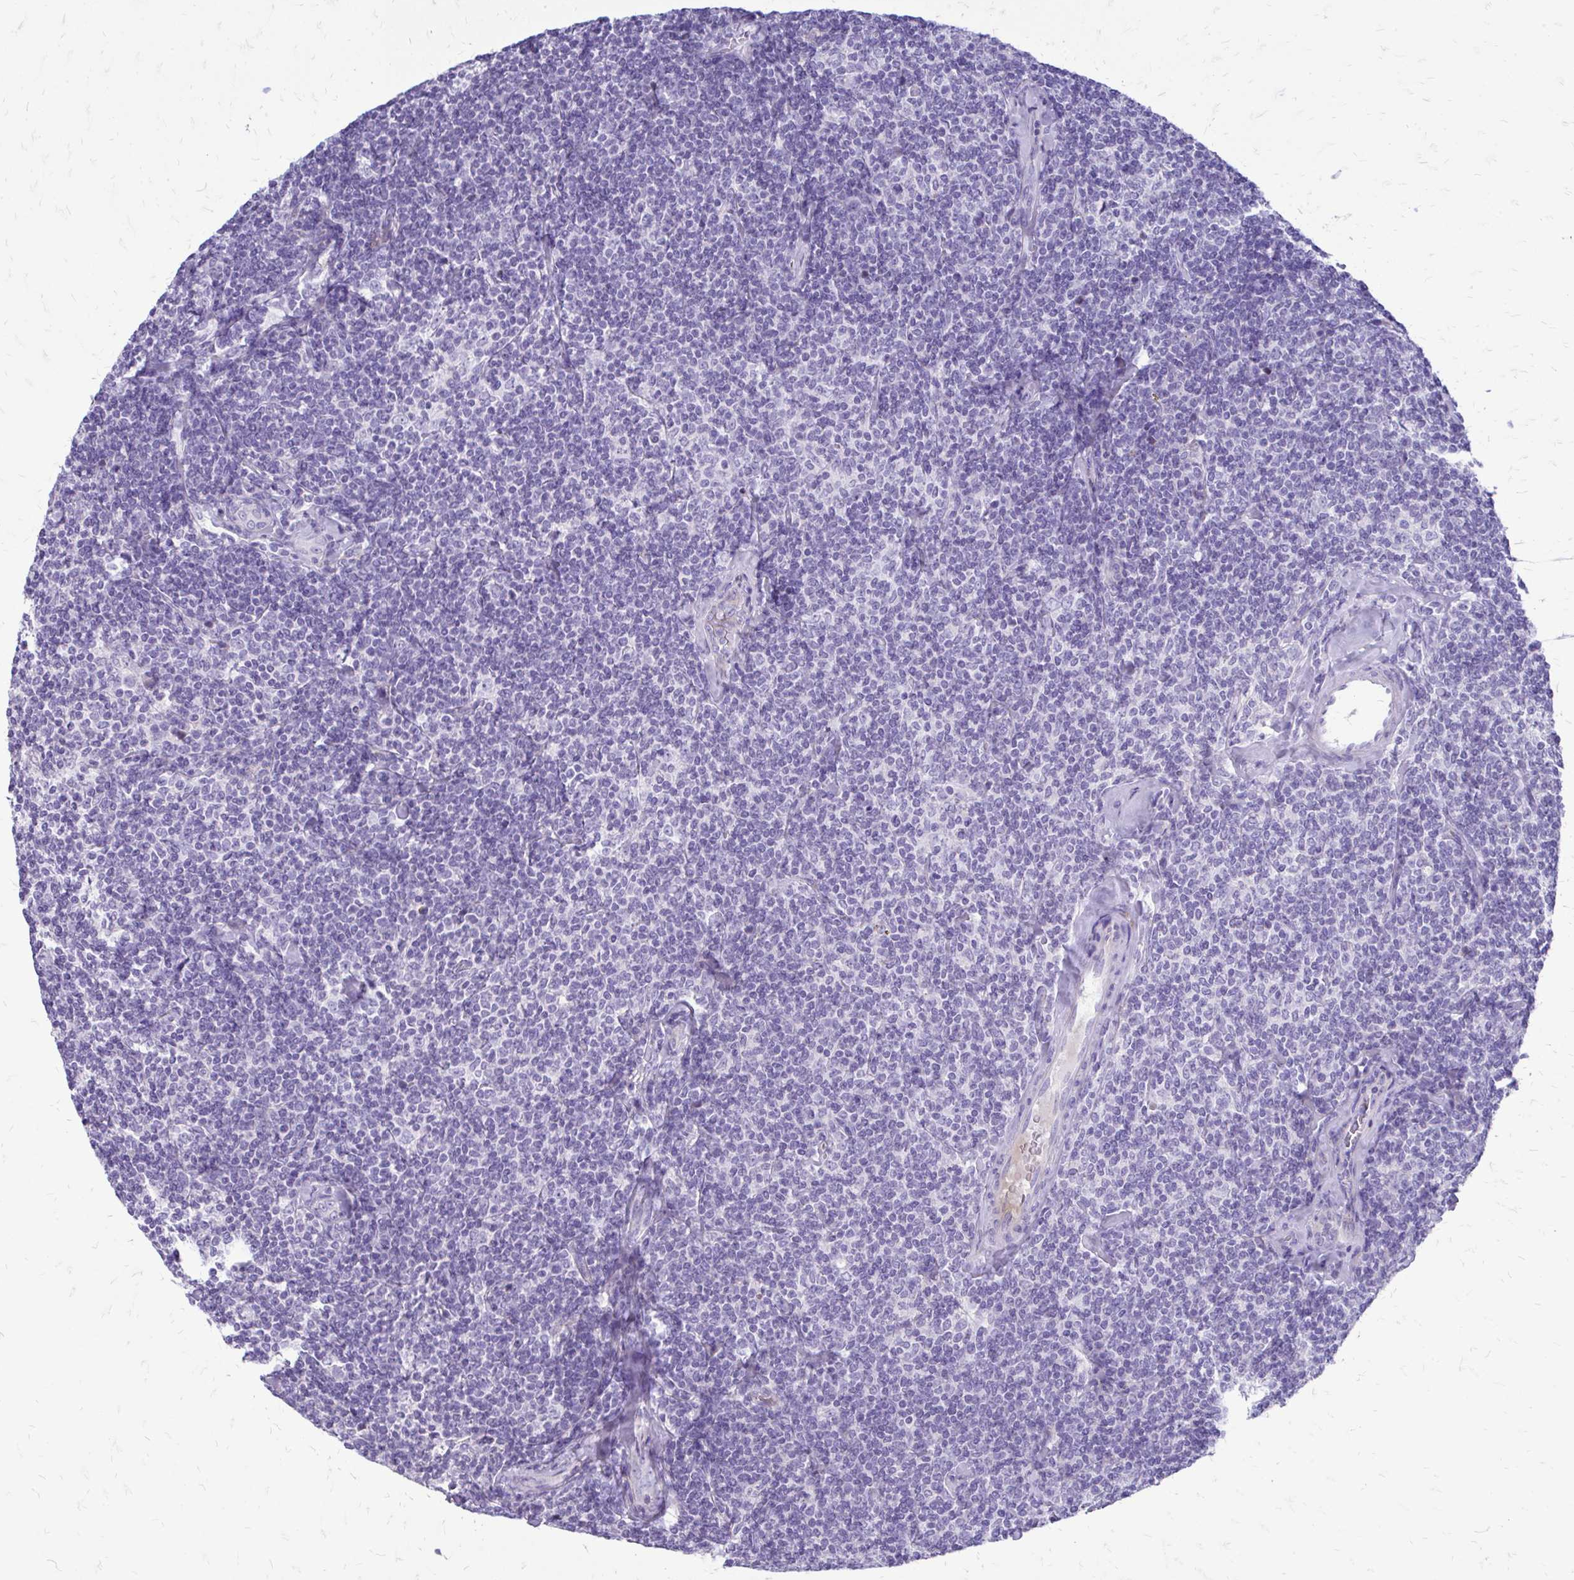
{"staining": {"intensity": "negative", "quantity": "none", "location": "none"}, "tissue": "lymphoma", "cell_type": "Tumor cells", "image_type": "cancer", "snomed": [{"axis": "morphology", "description": "Malignant lymphoma, non-Hodgkin's type, Low grade"}, {"axis": "topography", "description": "Lymph node"}], "caption": "Immunohistochemistry (IHC) of human lymphoma displays no positivity in tumor cells.", "gene": "SIGLEC11", "patient": {"sex": "female", "age": 56}}